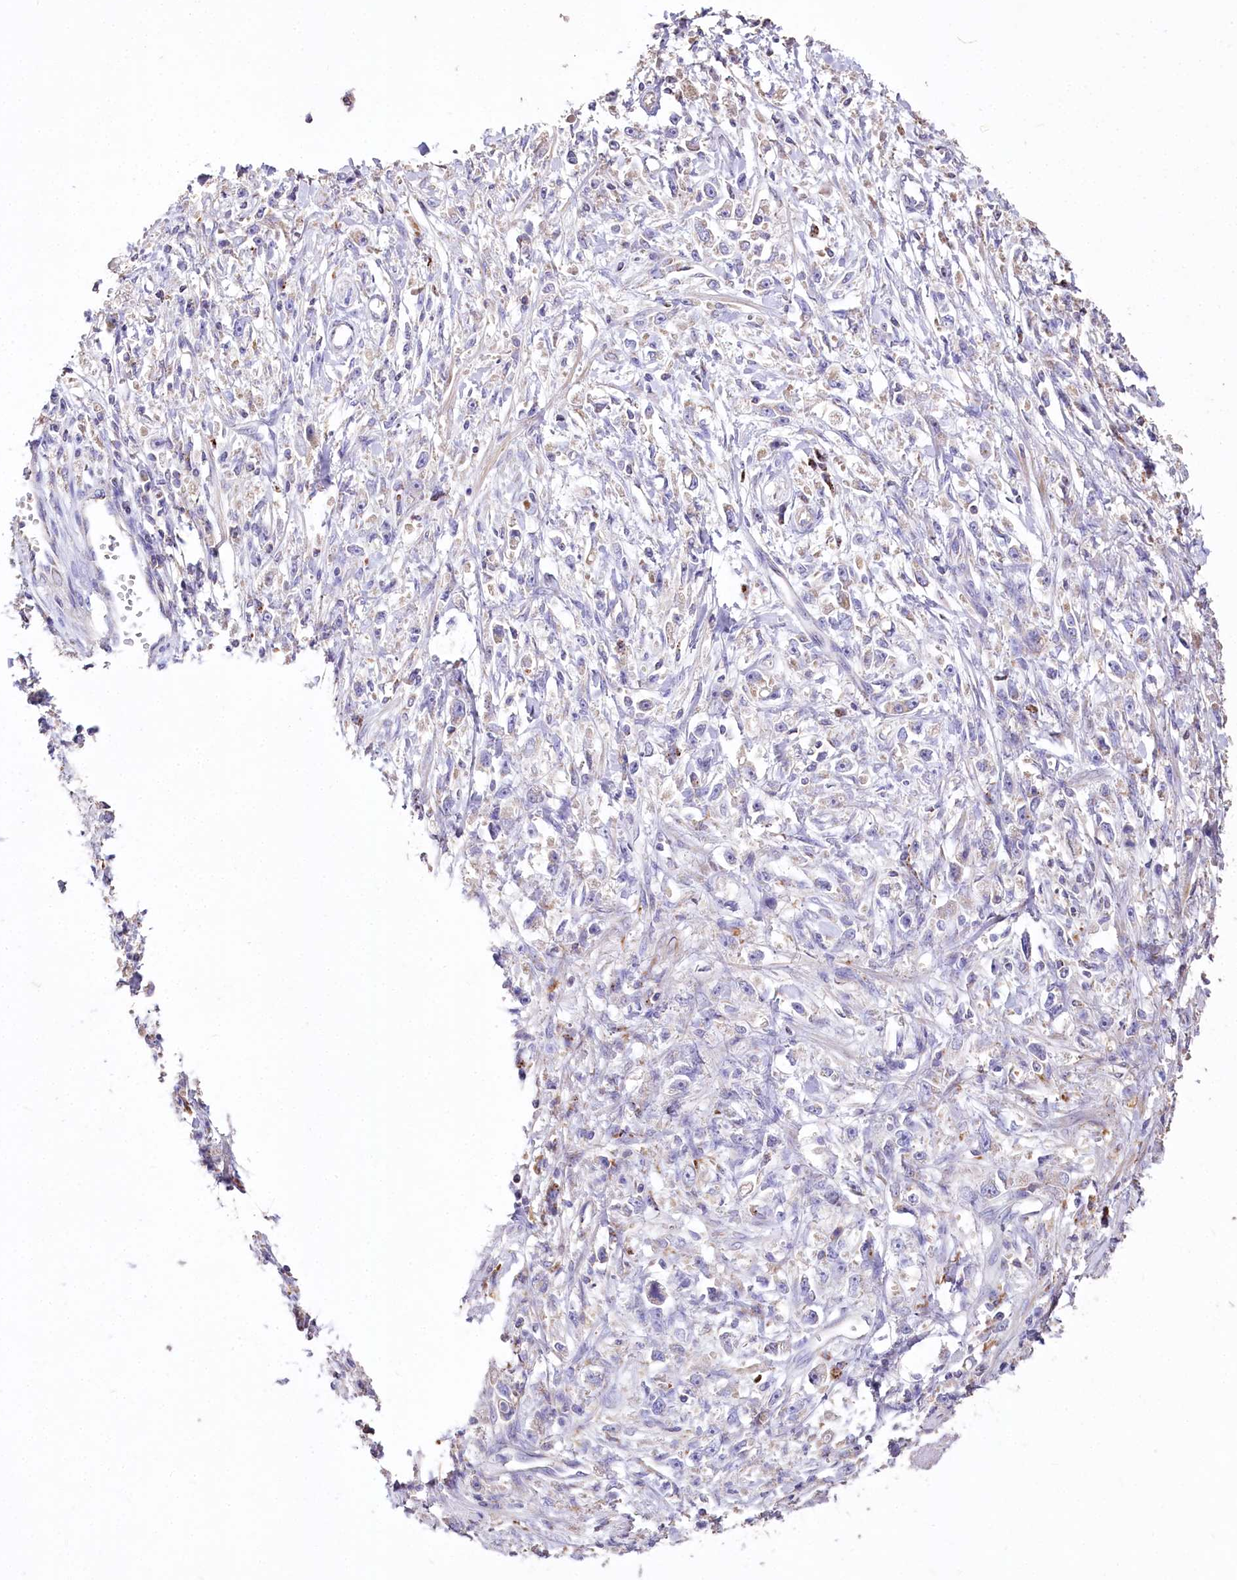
{"staining": {"intensity": "negative", "quantity": "none", "location": "none"}, "tissue": "stomach cancer", "cell_type": "Tumor cells", "image_type": "cancer", "snomed": [{"axis": "morphology", "description": "Adenocarcinoma, NOS"}, {"axis": "topography", "description": "Stomach"}], "caption": "Tumor cells are negative for protein expression in human stomach cancer (adenocarcinoma).", "gene": "PTER", "patient": {"sex": "female", "age": 59}}